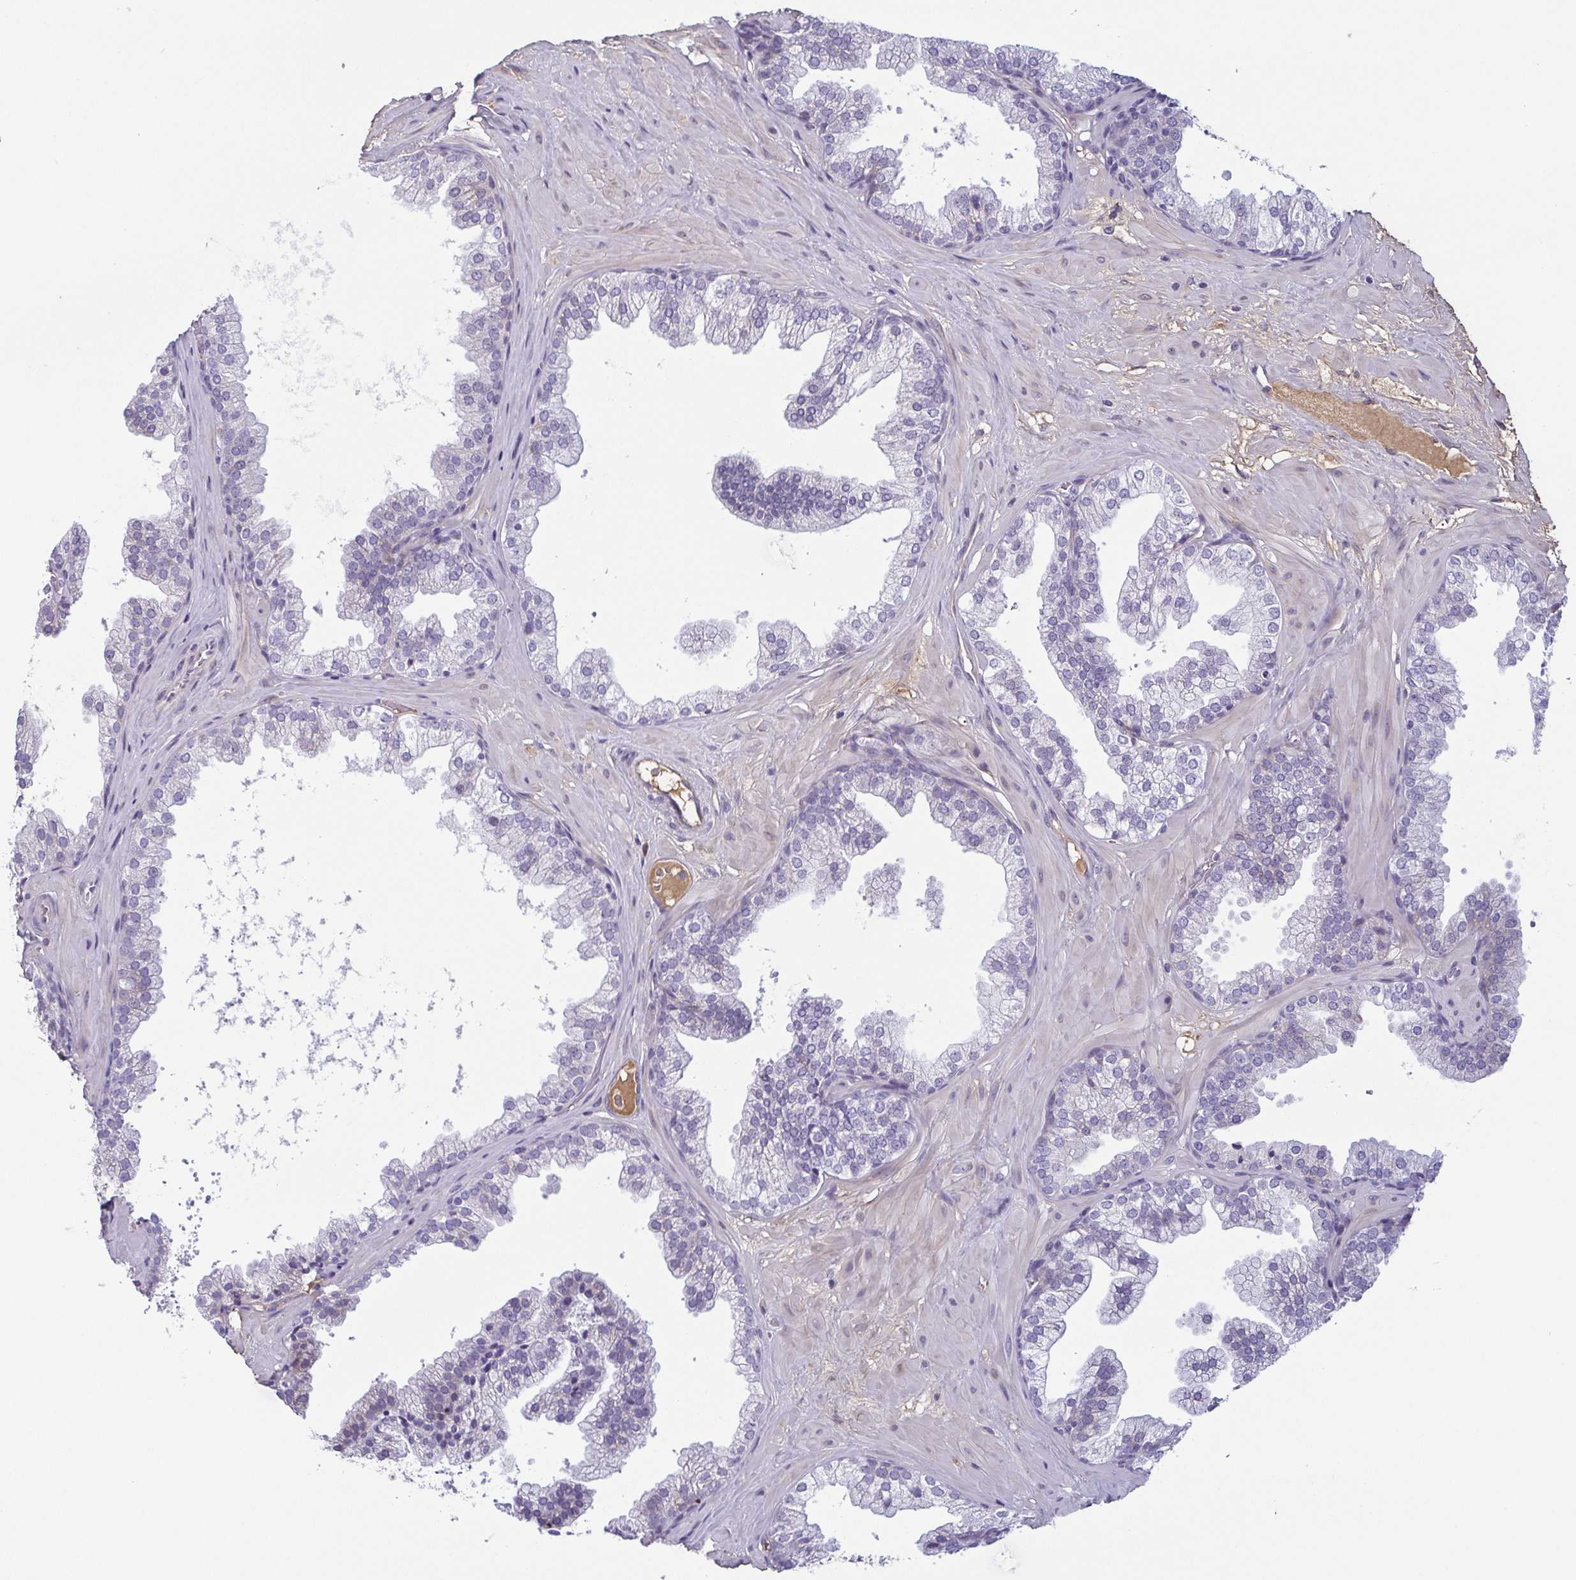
{"staining": {"intensity": "negative", "quantity": "none", "location": "none"}, "tissue": "prostate", "cell_type": "Glandular cells", "image_type": "normal", "snomed": [{"axis": "morphology", "description": "Normal tissue, NOS"}, {"axis": "topography", "description": "Prostate"}], "caption": "Image shows no protein positivity in glandular cells of normal prostate. (Stains: DAB immunohistochemistry with hematoxylin counter stain, Microscopy: brightfield microscopy at high magnification).", "gene": "ECM1", "patient": {"sex": "male", "age": 37}}